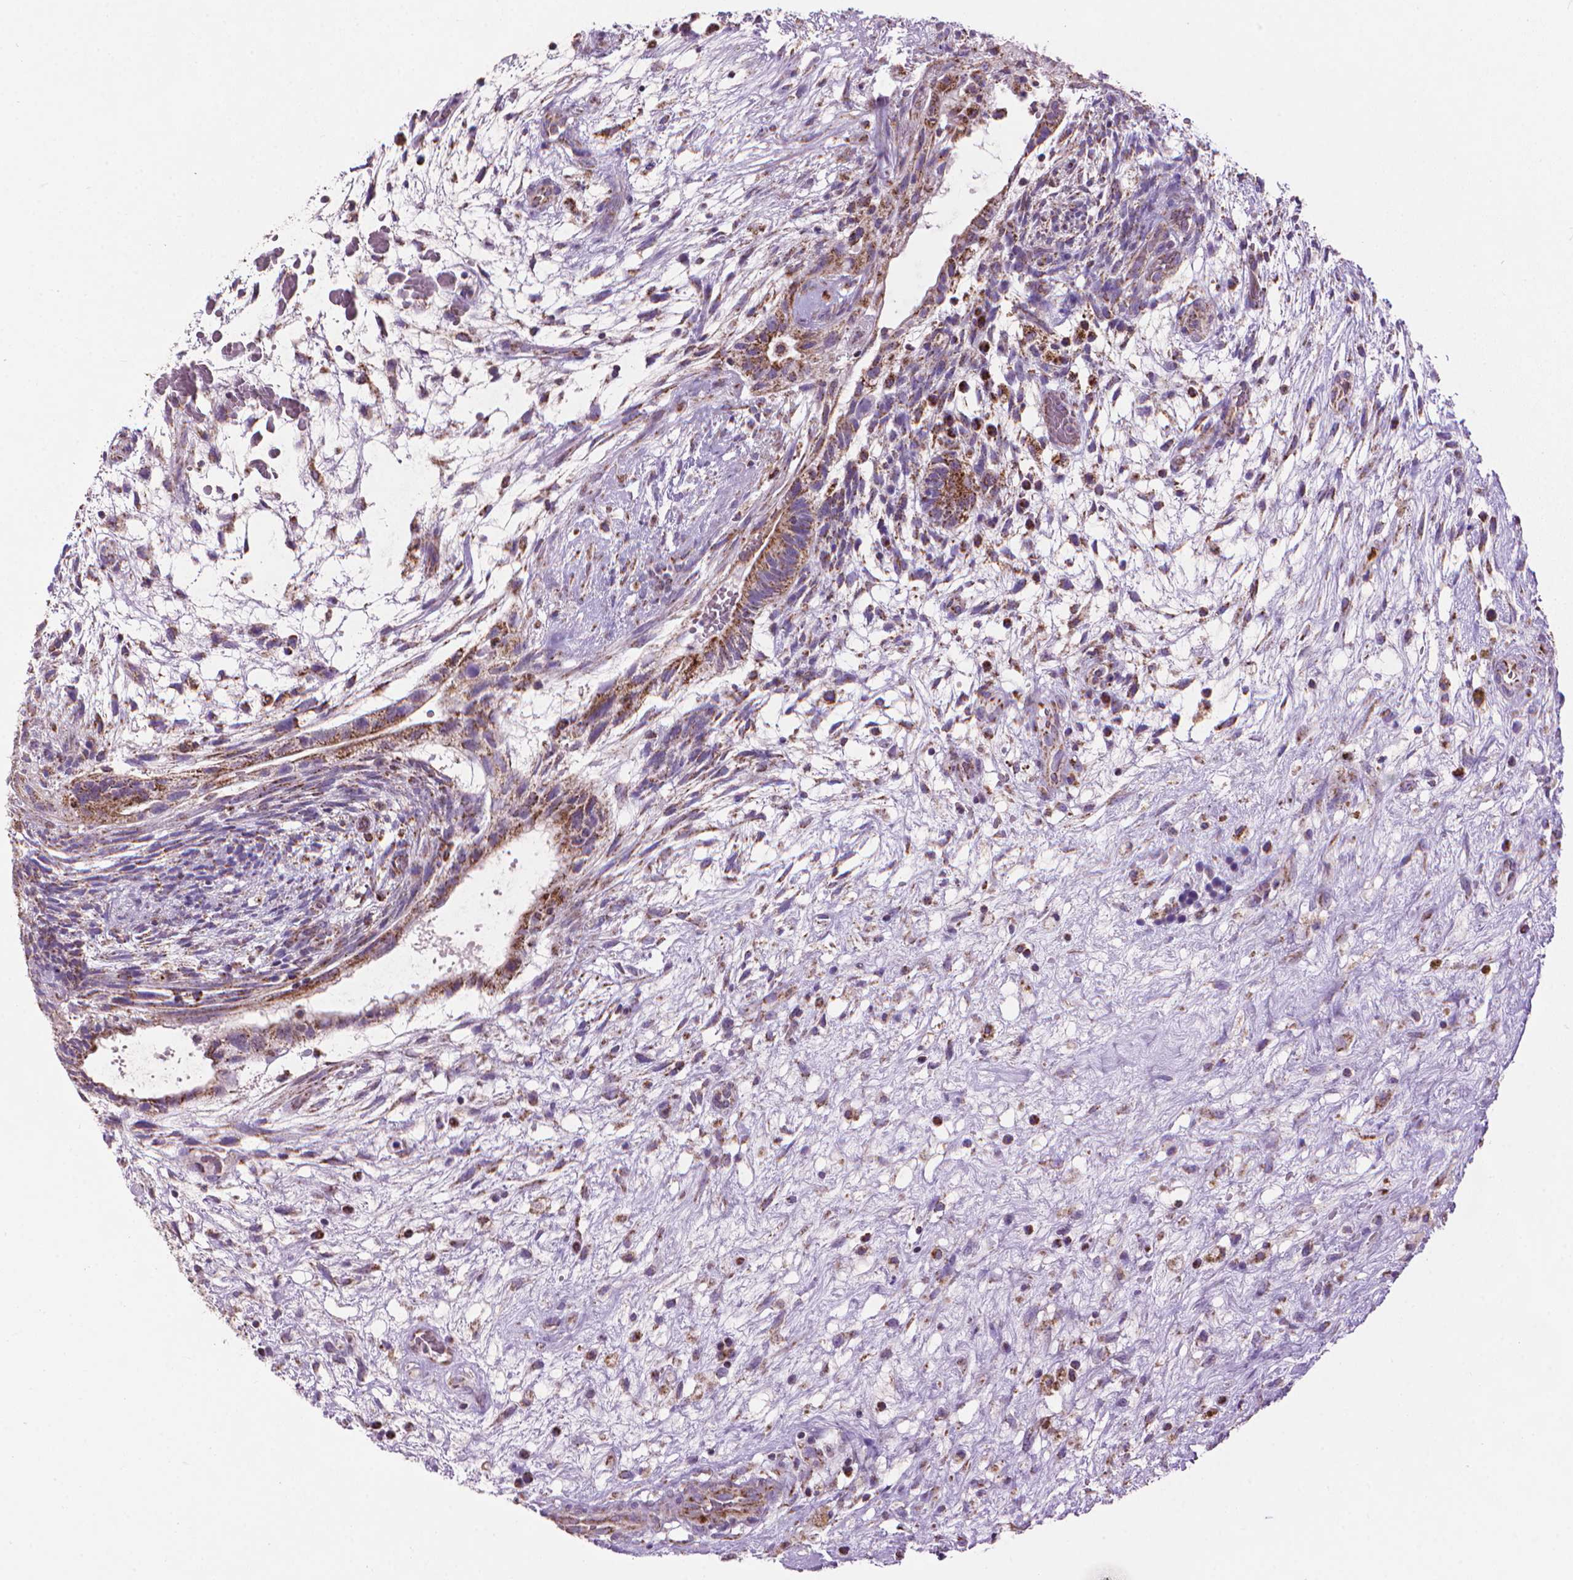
{"staining": {"intensity": "strong", "quantity": ">75%", "location": "cytoplasmic/membranous"}, "tissue": "testis cancer", "cell_type": "Tumor cells", "image_type": "cancer", "snomed": [{"axis": "morphology", "description": "Normal tissue, NOS"}, {"axis": "morphology", "description": "Carcinoma, Embryonal, NOS"}, {"axis": "topography", "description": "Testis"}], "caption": "A histopathology image of human testis cancer (embryonal carcinoma) stained for a protein reveals strong cytoplasmic/membranous brown staining in tumor cells.", "gene": "VDAC1", "patient": {"sex": "male", "age": 32}}